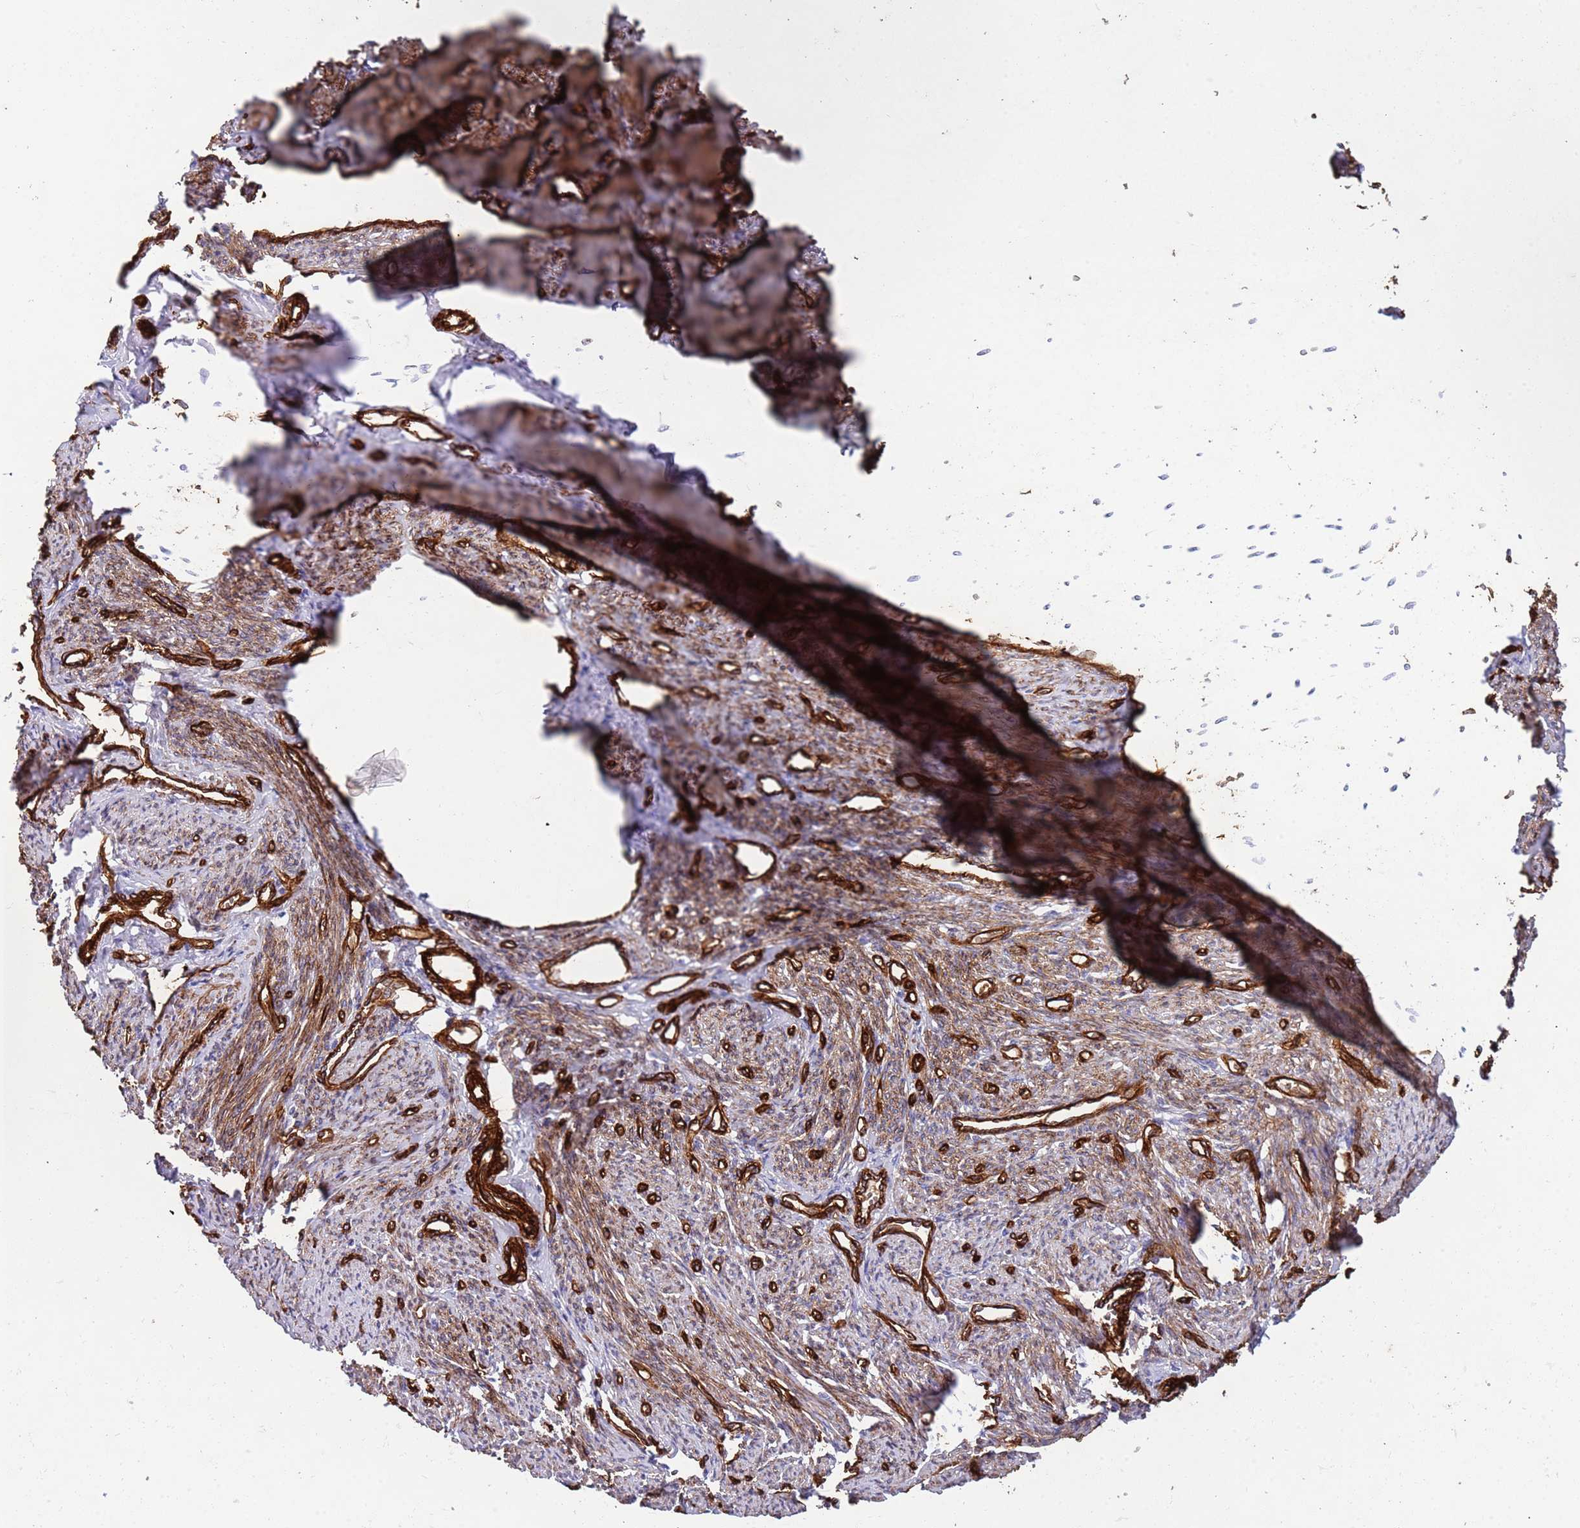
{"staining": {"intensity": "strong", "quantity": ">75%", "location": "cytoplasmic/membranous"}, "tissue": "smooth muscle", "cell_type": "Smooth muscle cells", "image_type": "normal", "snomed": [{"axis": "morphology", "description": "Normal tissue, NOS"}, {"axis": "topography", "description": "Smooth muscle"}, {"axis": "topography", "description": "Uterus"}], "caption": "Protein staining displays strong cytoplasmic/membranous expression in approximately >75% of smooth muscle cells in unremarkable smooth muscle.", "gene": "CAV2", "patient": {"sex": "female", "age": 59}}